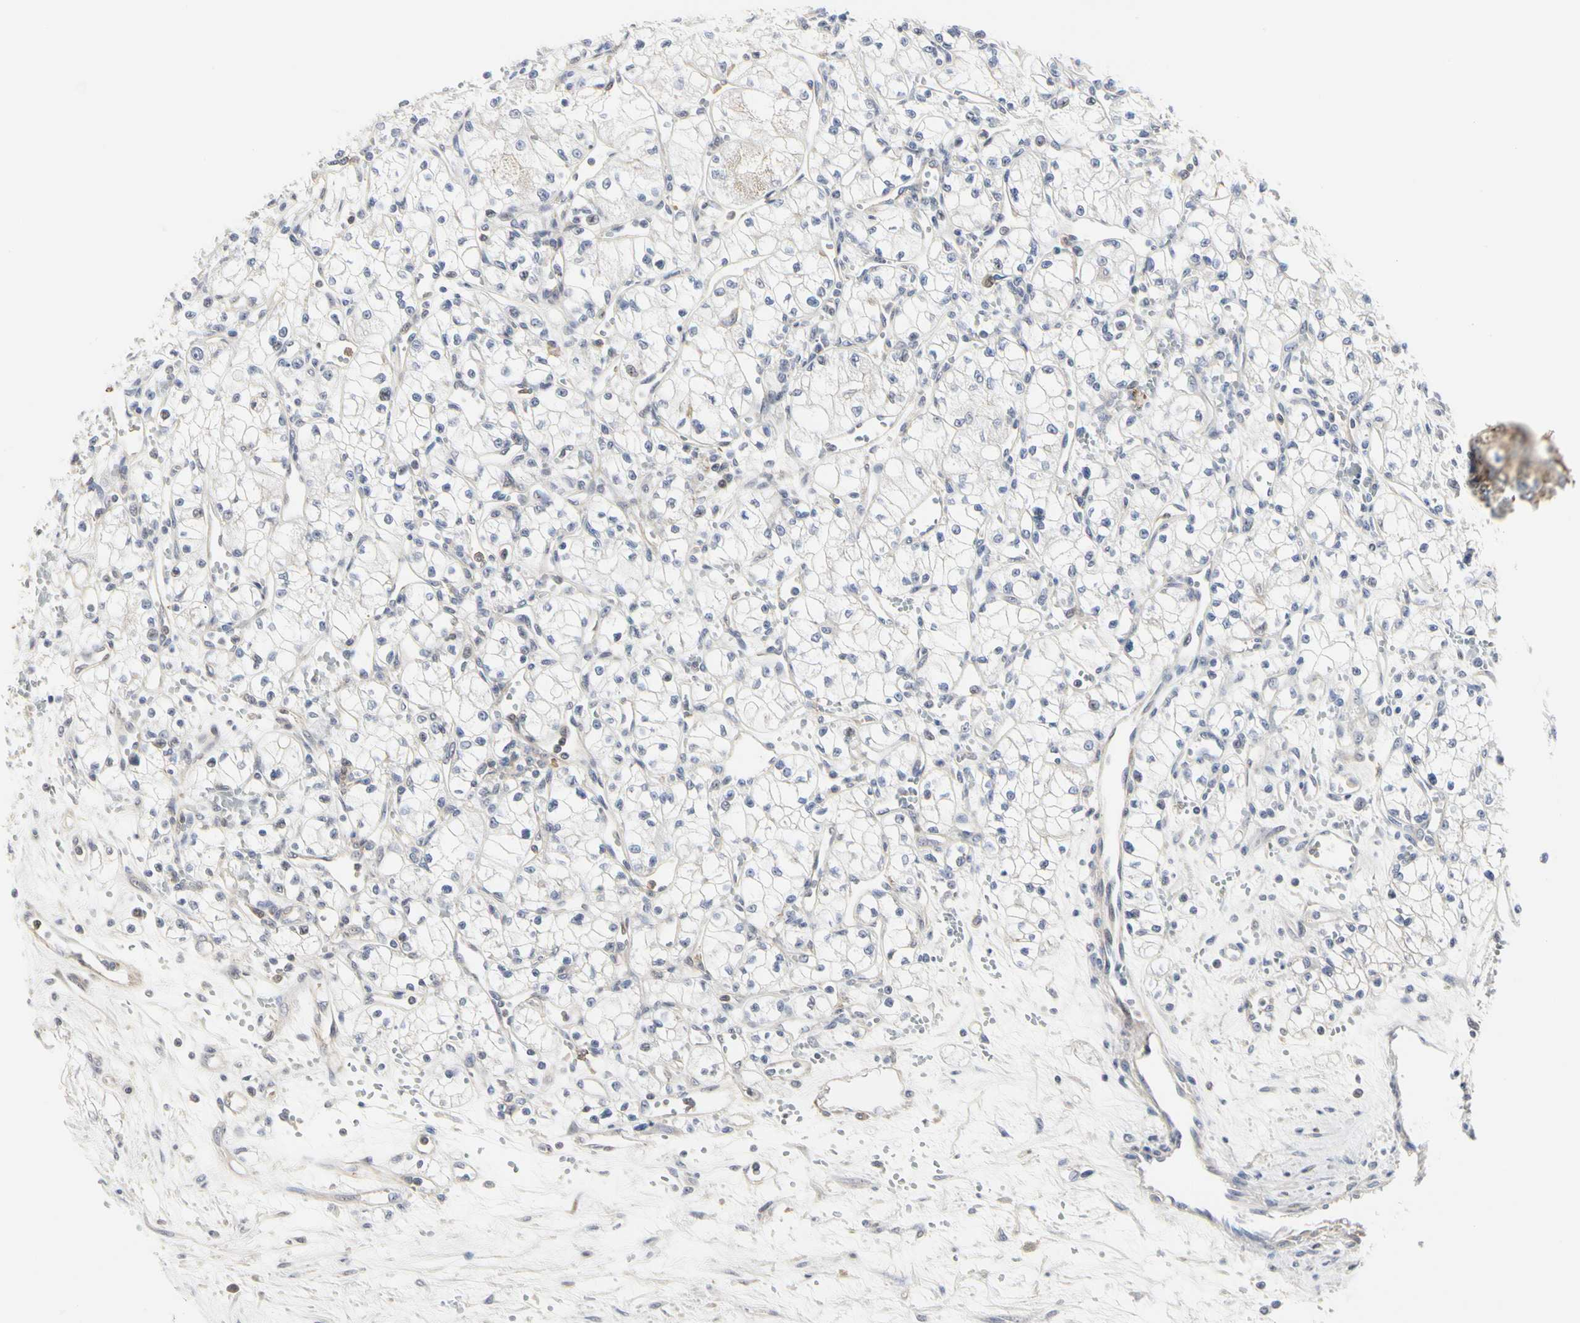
{"staining": {"intensity": "negative", "quantity": "none", "location": "none"}, "tissue": "renal cancer", "cell_type": "Tumor cells", "image_type": "cancer", "snomed": [{"axis": "morphology", "description": "Normal tissue, NOS"}, {"axis": "morphology", "description": "Adenocarcinoma, NOS"}, {"axis": "topography", "description": "Kidney"}], "caption": "A high-resolution photomicrograph shows immunohistochemistry staining of adenocarcinoma (renal), which exhibits no significant expression in tumor cells.", "gene": "SHANK2", "patient": {"sex": "male", "age": 59}}